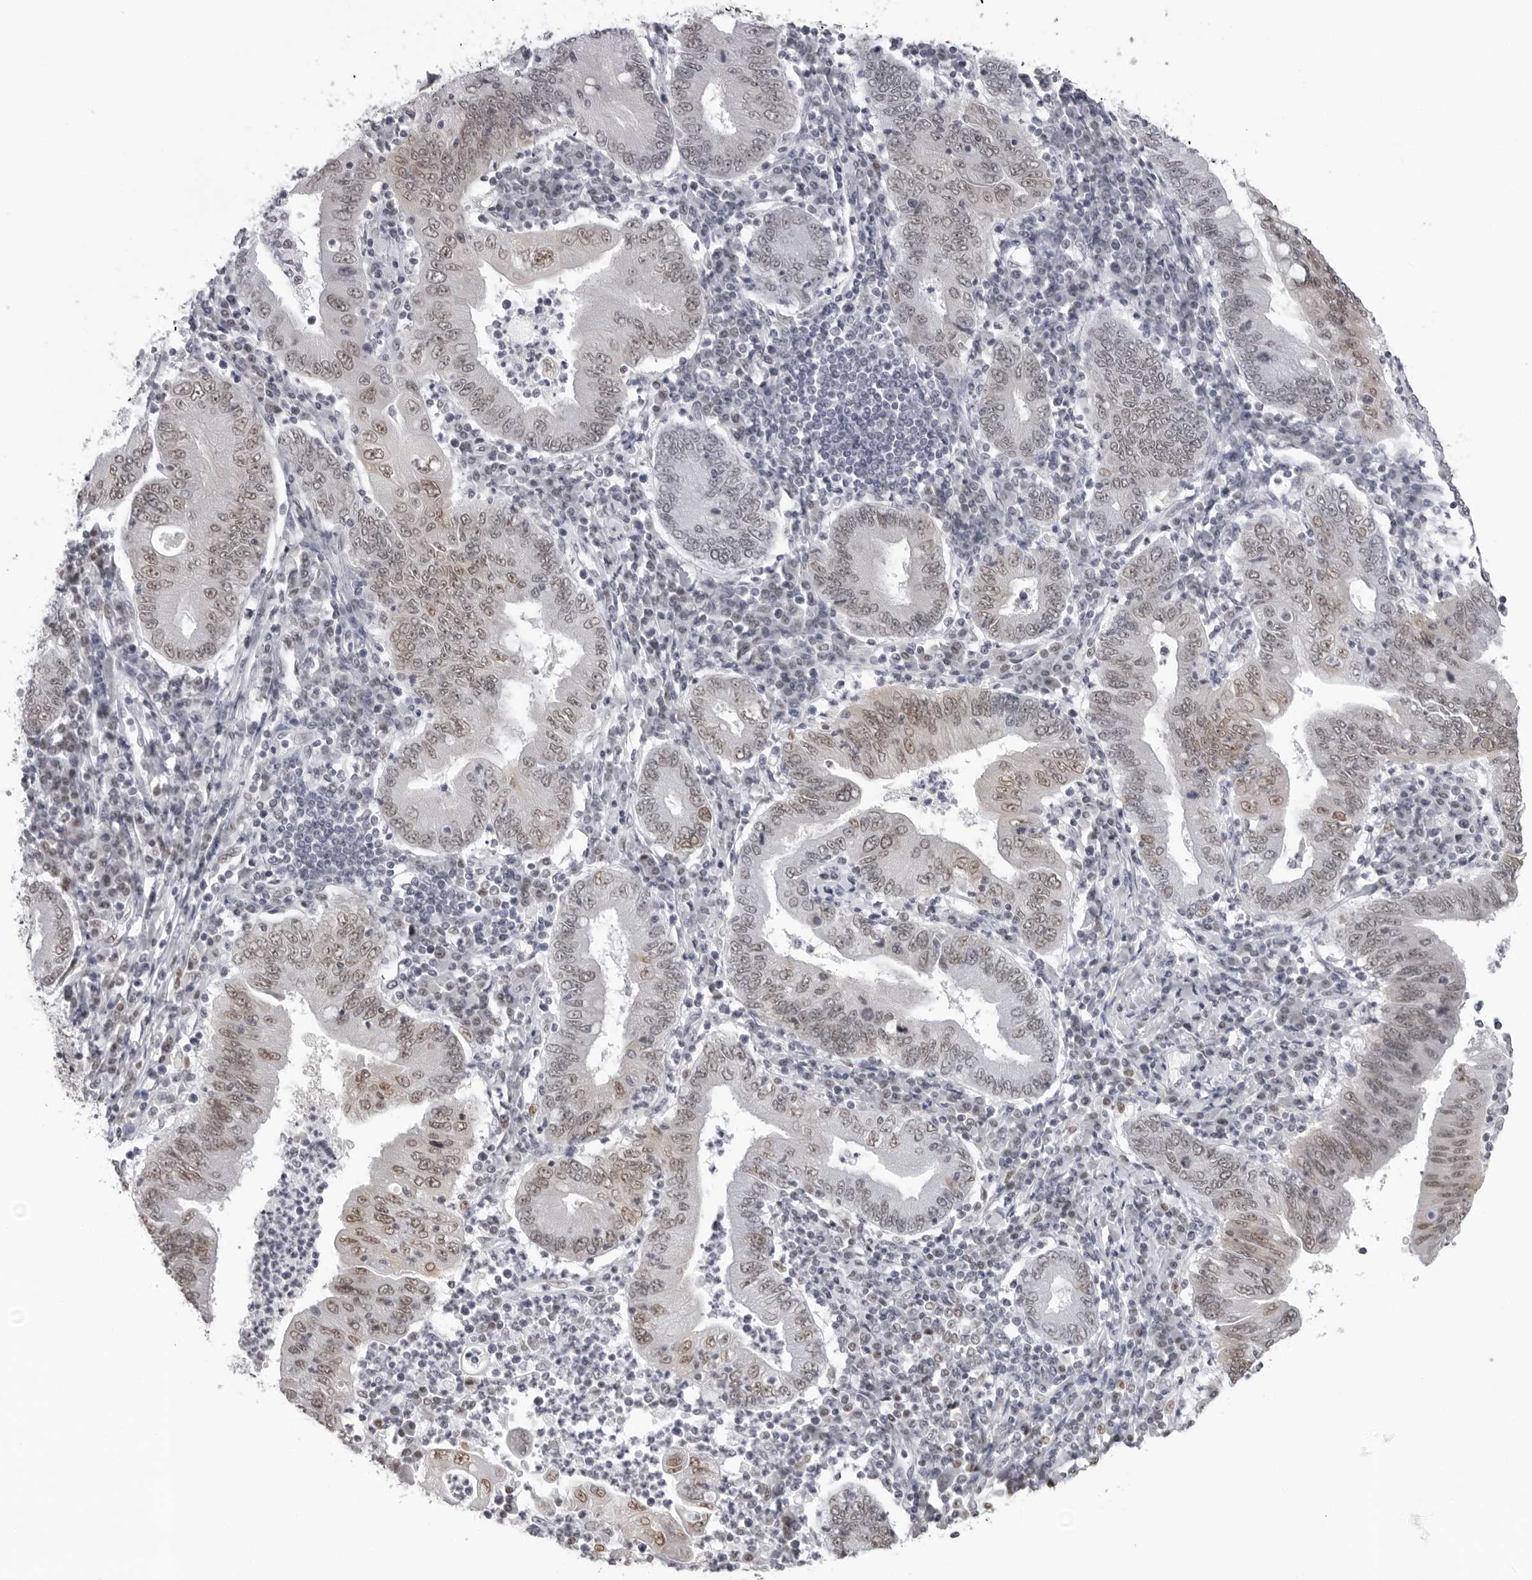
{"staining": {"intensity": "weak", "quantity": ">75%", "location": "nuclear"}, "tissue": "stomach cancer", "cell_type": "Tumor cells", "image_type": "cancer", "snomed": [{"axis": "morphology", "description": "Normal tissue, NOS"}, {"axis": "morphology", "description": "Adenocarcinoma, NOS"}, {"axis": "topography", "description": "Esophagus"}, {"axis": "topography", "description": "Stomach, upper"}, {"axis": "topography", "description": "Peripheral nerve tissue"}], "caption": "Immunohistochemical staining of human adenocarcinoma (stomach) shows low levels of weak nuclear protein staining in approximately >75% of tumor cells.", "gene": "ESPN", "patient": {"sex": "male", "age": 62}}